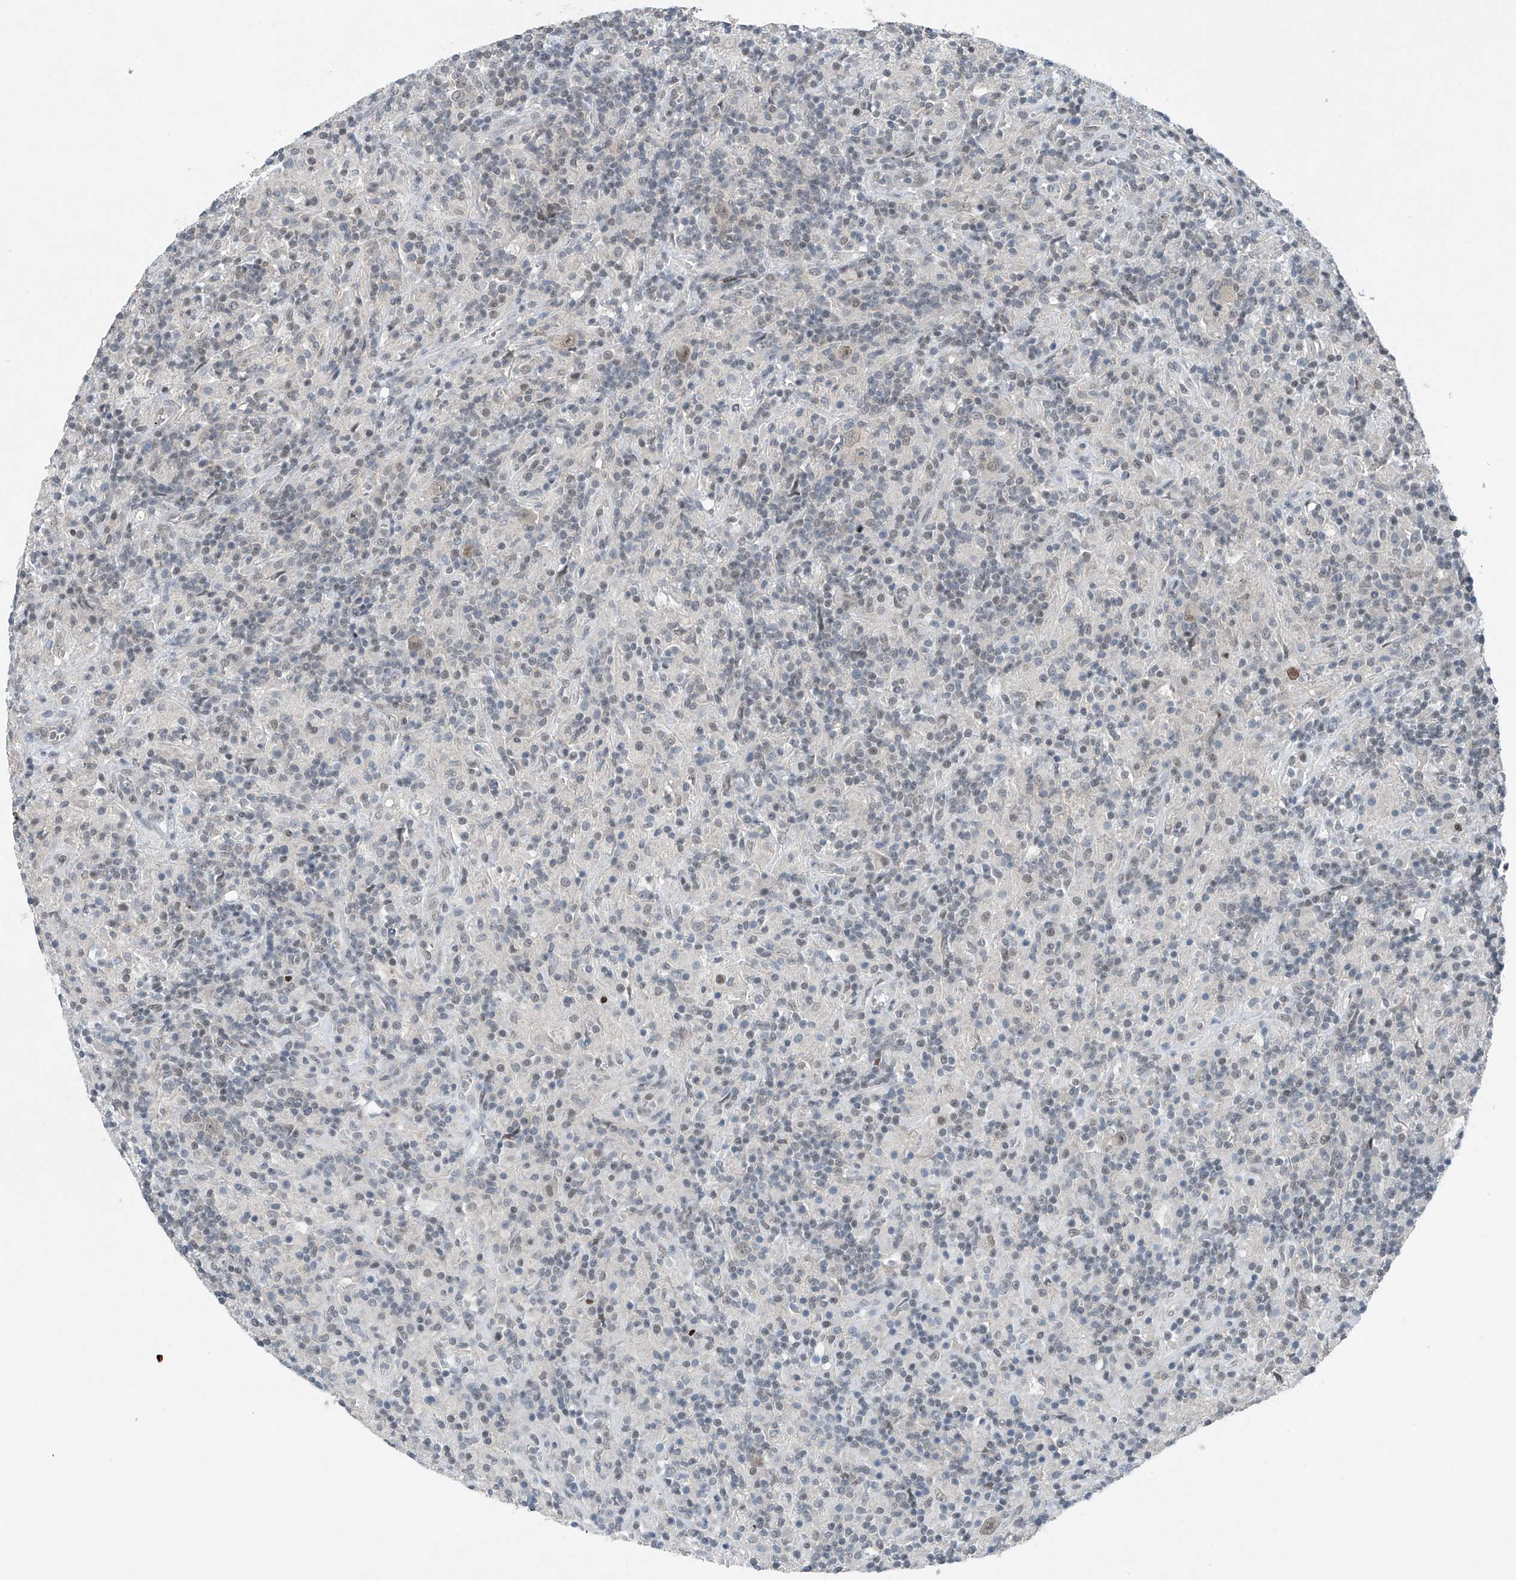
{"staining": {"intensity": "moderate", "quantity": ">75%", "location": "nuclear"}, "tissue": "lymphoma", "cell_type": "Tumor cells", "image_type": "cancer", "snomed": [{"axis": "morphology", "description": "Hodgkin's disease, NOS"}, {"axis": "topography", "description": "Lymph node"}], "caption": "A photomicrograph of lymphoma stained for a protein displays moderate nuclear brown staining in tumor cells. (Brightfield microscopy of DAB IHC at high magnification).", "gene": "TAF8", "patient": {"sex": "male", "age": 70}}